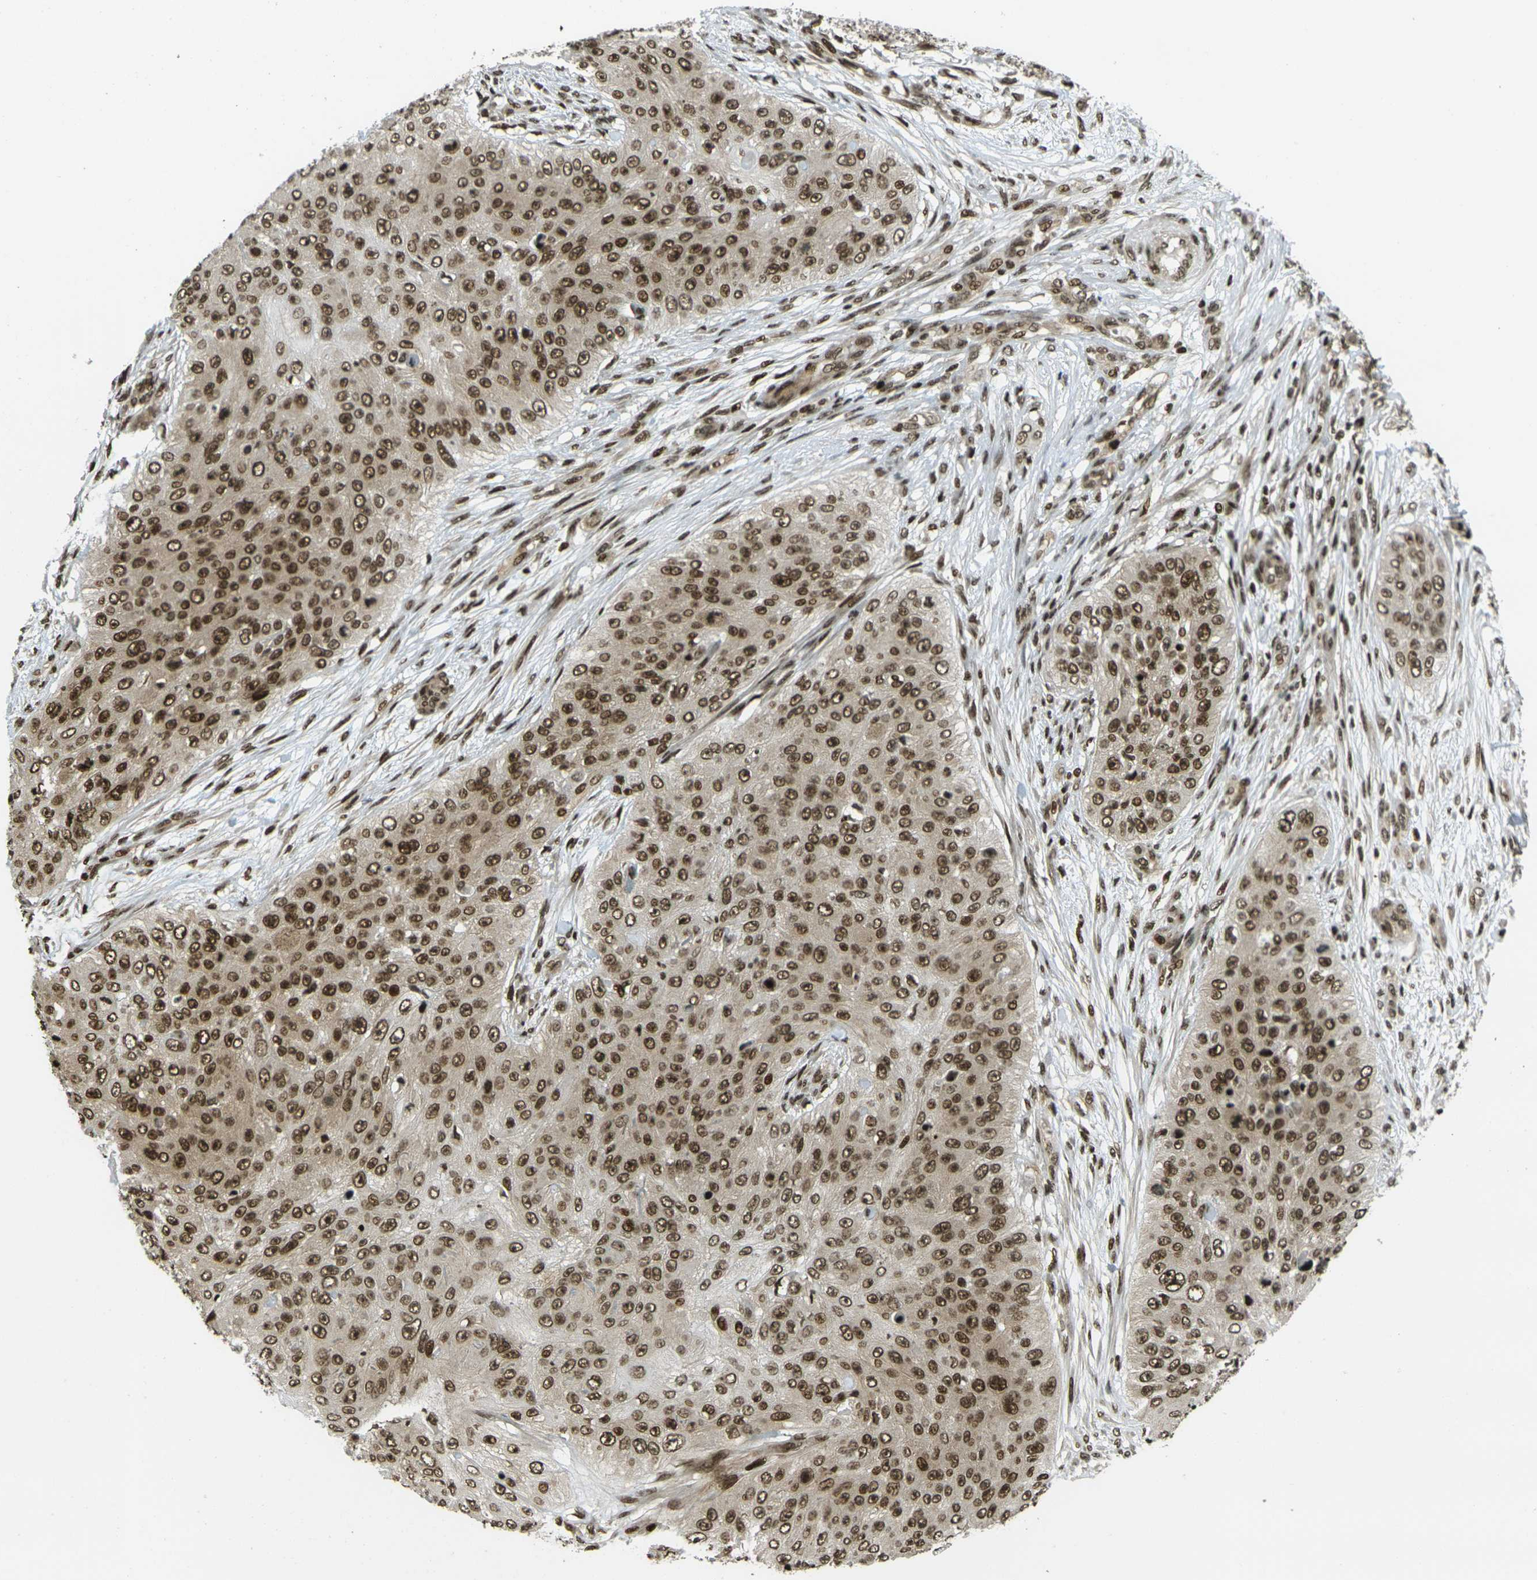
{"staining": {"intensity": "moderate", "quantity": ">75%", "location": "cytoplasmic/membranous,nuclear"}, "tissue": "skin cancer", "cell_type": "Tumor cells", "image_type": "cancer", "snomed": [{"axis": "morphology", "description": "Squamous cell carcinoma, NOS"}, {"axis": "topography", "description": "Skin"}], "caption": "Human skin squamous cell carcinoma stained with a protein marker demonstrates moderate staining in tumor cells.", "gene": "RUVBL2", "patient": {"sex": "female", "age": 80}}